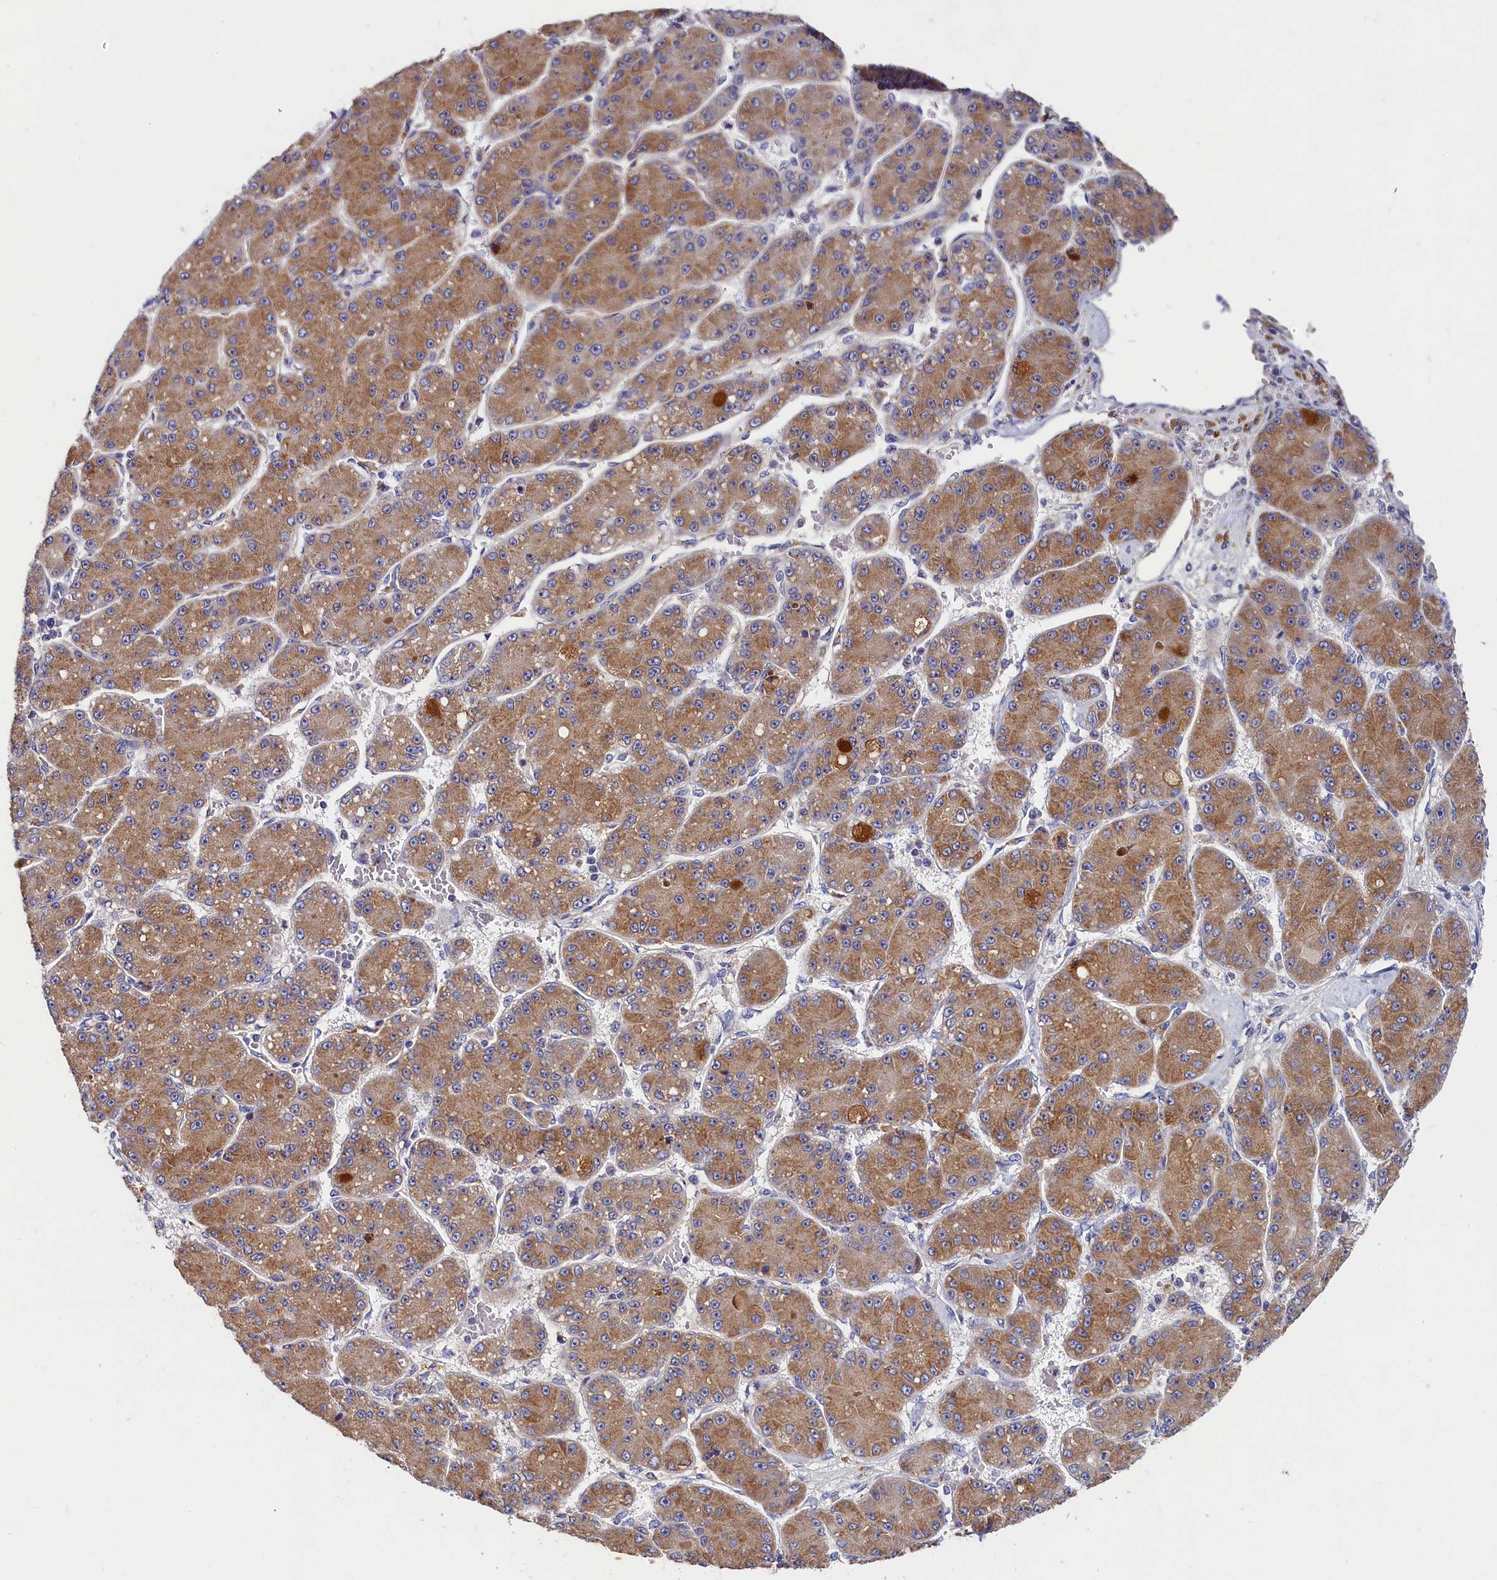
{"staining": {"intensity": "moderate", "quantity": ">75%", "location": "cytoplasmic/membranous"}, "tissue": "liver cancer", "cell_type": "Tumor cells", "image_type": "cancer", "snomed": [{"axis": "morphology", "description": "Carcinoma, Hepatocellular, NOS"}, {"axis": "topography", "description": "Liver"}], "caption": "Immunohistochemistry (IHC) of liver cancer (hepatocellular carcinoma) shows medium levels of moderate cytoplasmic/membranous positivity in about >75% of tumor cells.", "gene": "ST7L", "patient": {"sex": "male", "age": 67}}